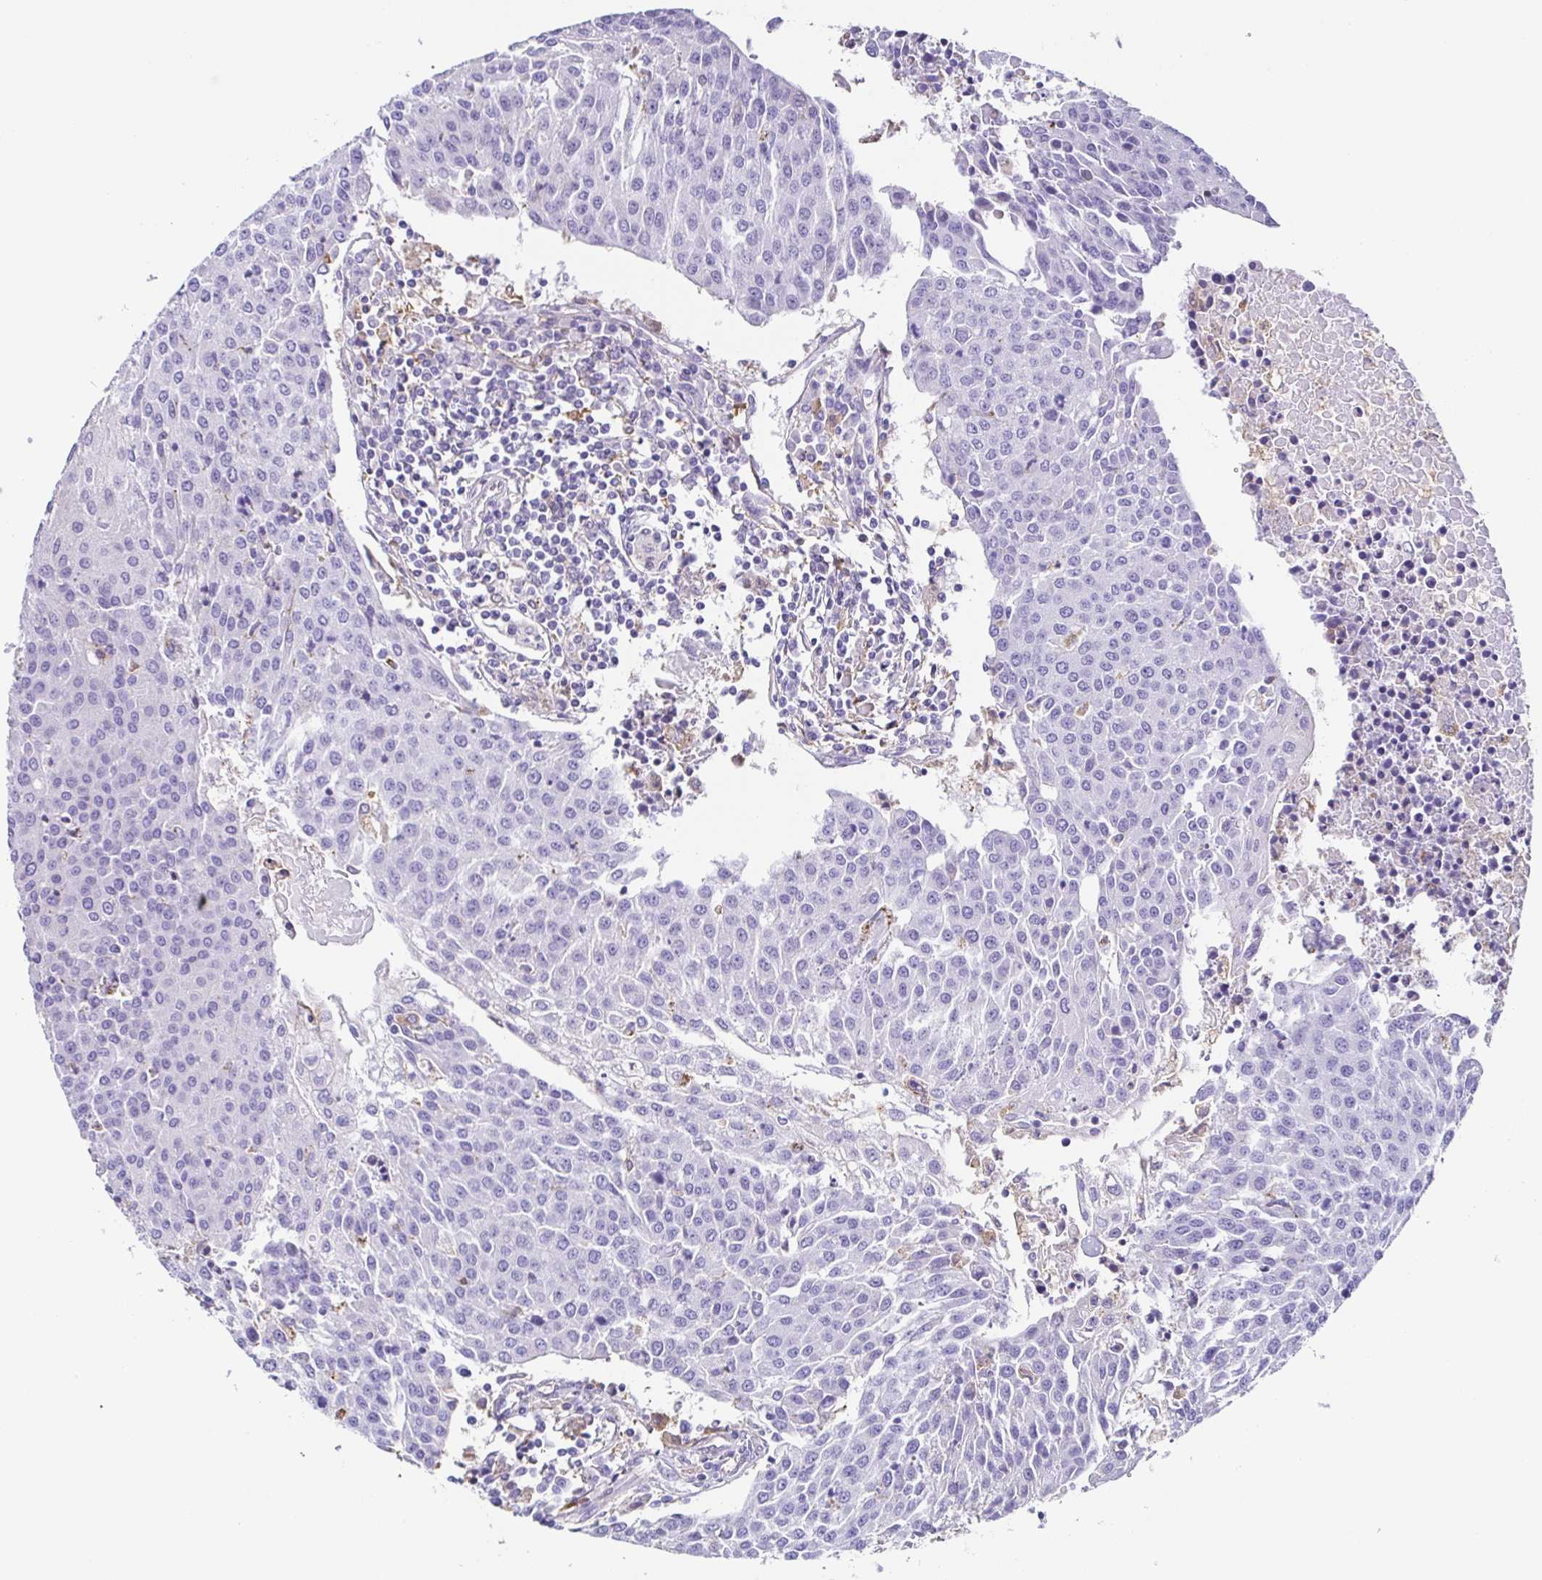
{"staining": {"intensity": "negative", "quantity": "none", "location": "none"}, "tissue": "urothelial cancer", "cell_type": "Tumor cells", "image_type": "cancer", "snomed": [{"axis": "morphology", "description": "Urothelial carcinoma, High grade"}, {"axis": "topography", "description": "Urinary bladder"}], "caption": "This photomicrograph is of urothelial cancer stained with IHC to label a protein in brown with the nuclei are counter-stained blue. There is no positivity in tumor cells.", "gene": "ANXA10", "patient": {"sex": "female", "age": 85}}